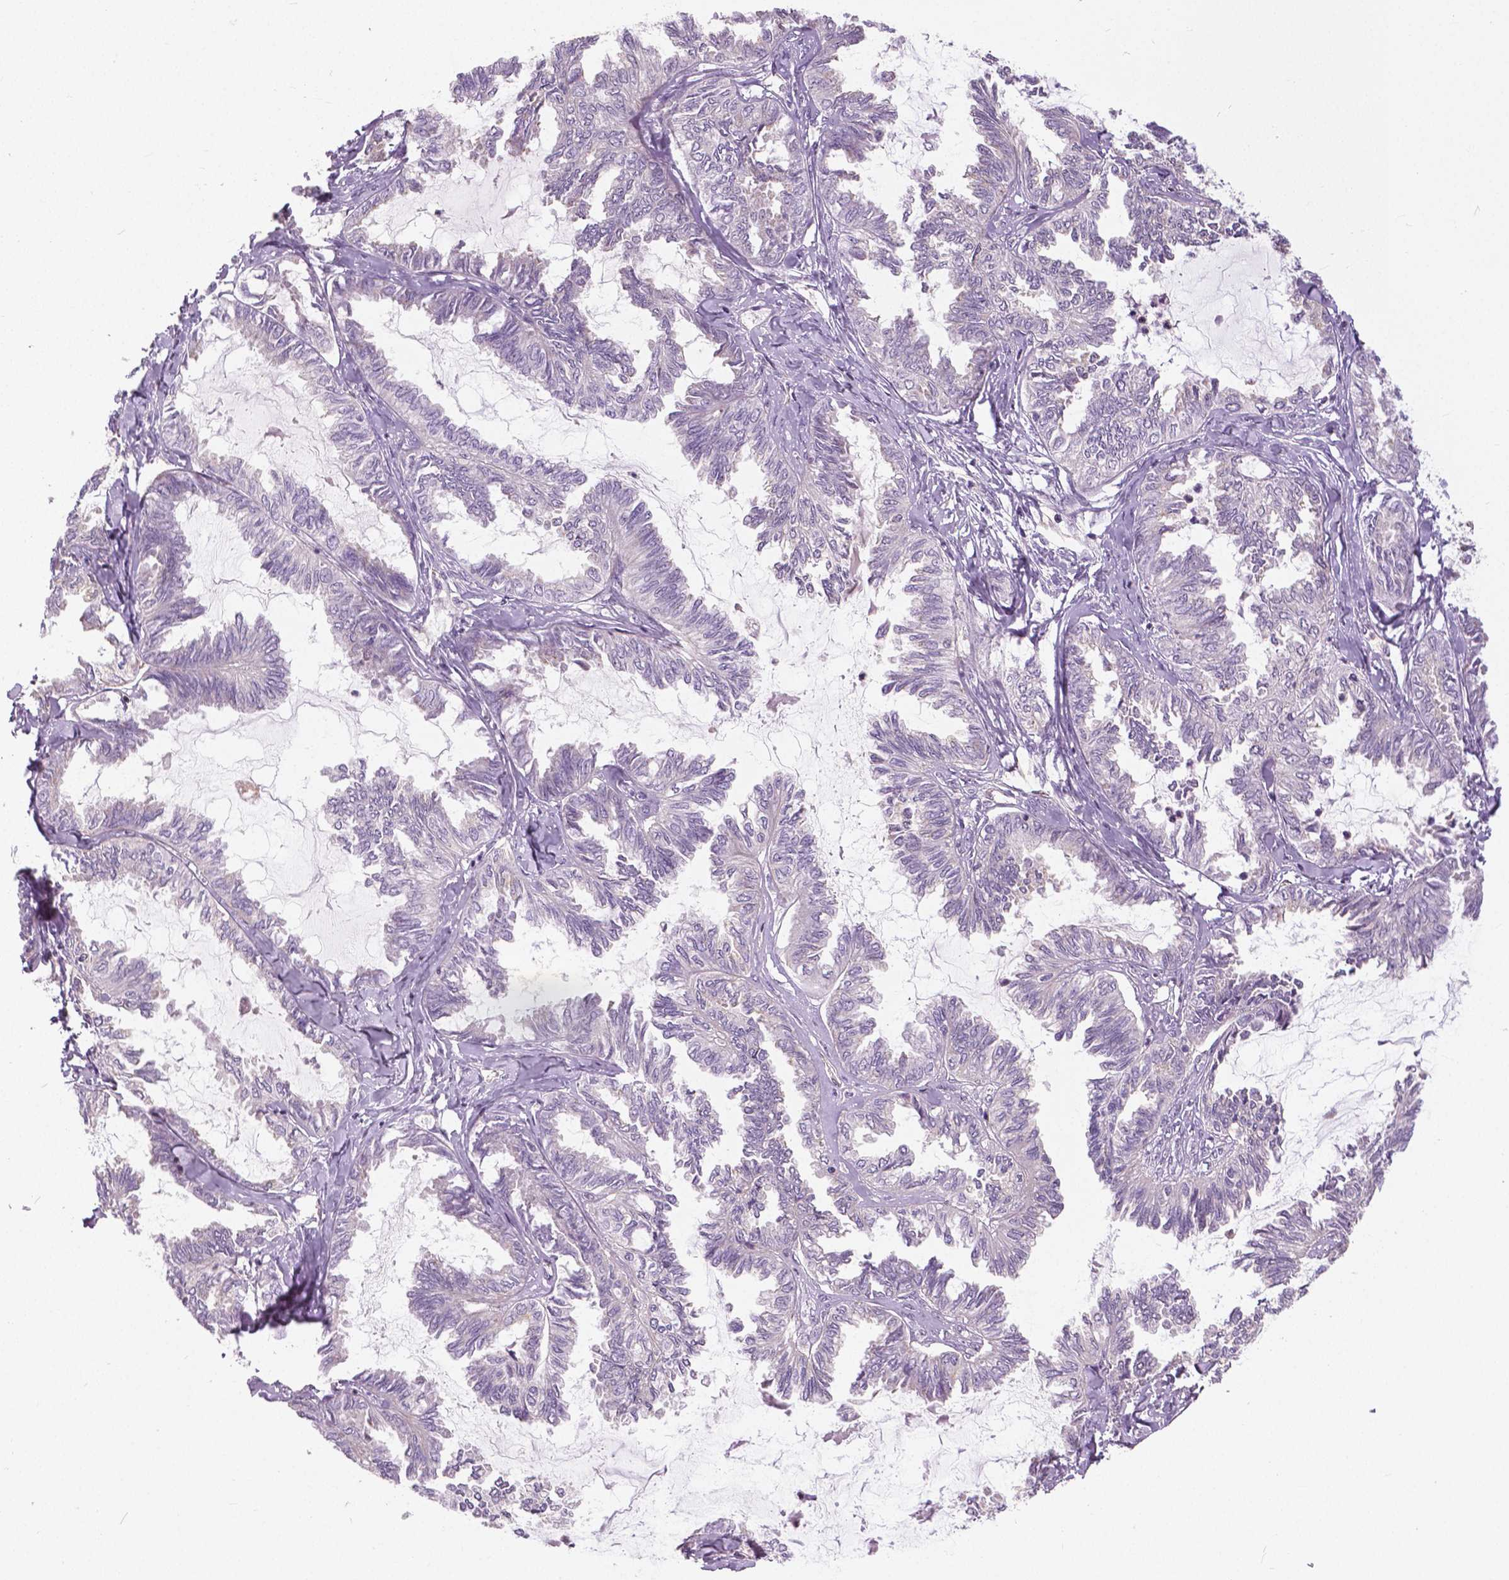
{"staining": {"intensity": "negative", "quantity": "none", "location": "none"}, "tissue": "ovarian cancer", "cell_type": "Tumor cells", "image_type": "cancer", "snomed": [{"axis": "morphology", "description": "Carcinoma, endometroid"}, {"axis": "topography", "description": "Ovary"}], "caption": "Histopathology image shows no significant protein staining in tumor cells of ovarian cancer (endometroid carcinoma).", "gene": "ANXA13", "patient": {"sex": "female", "age": 70}}